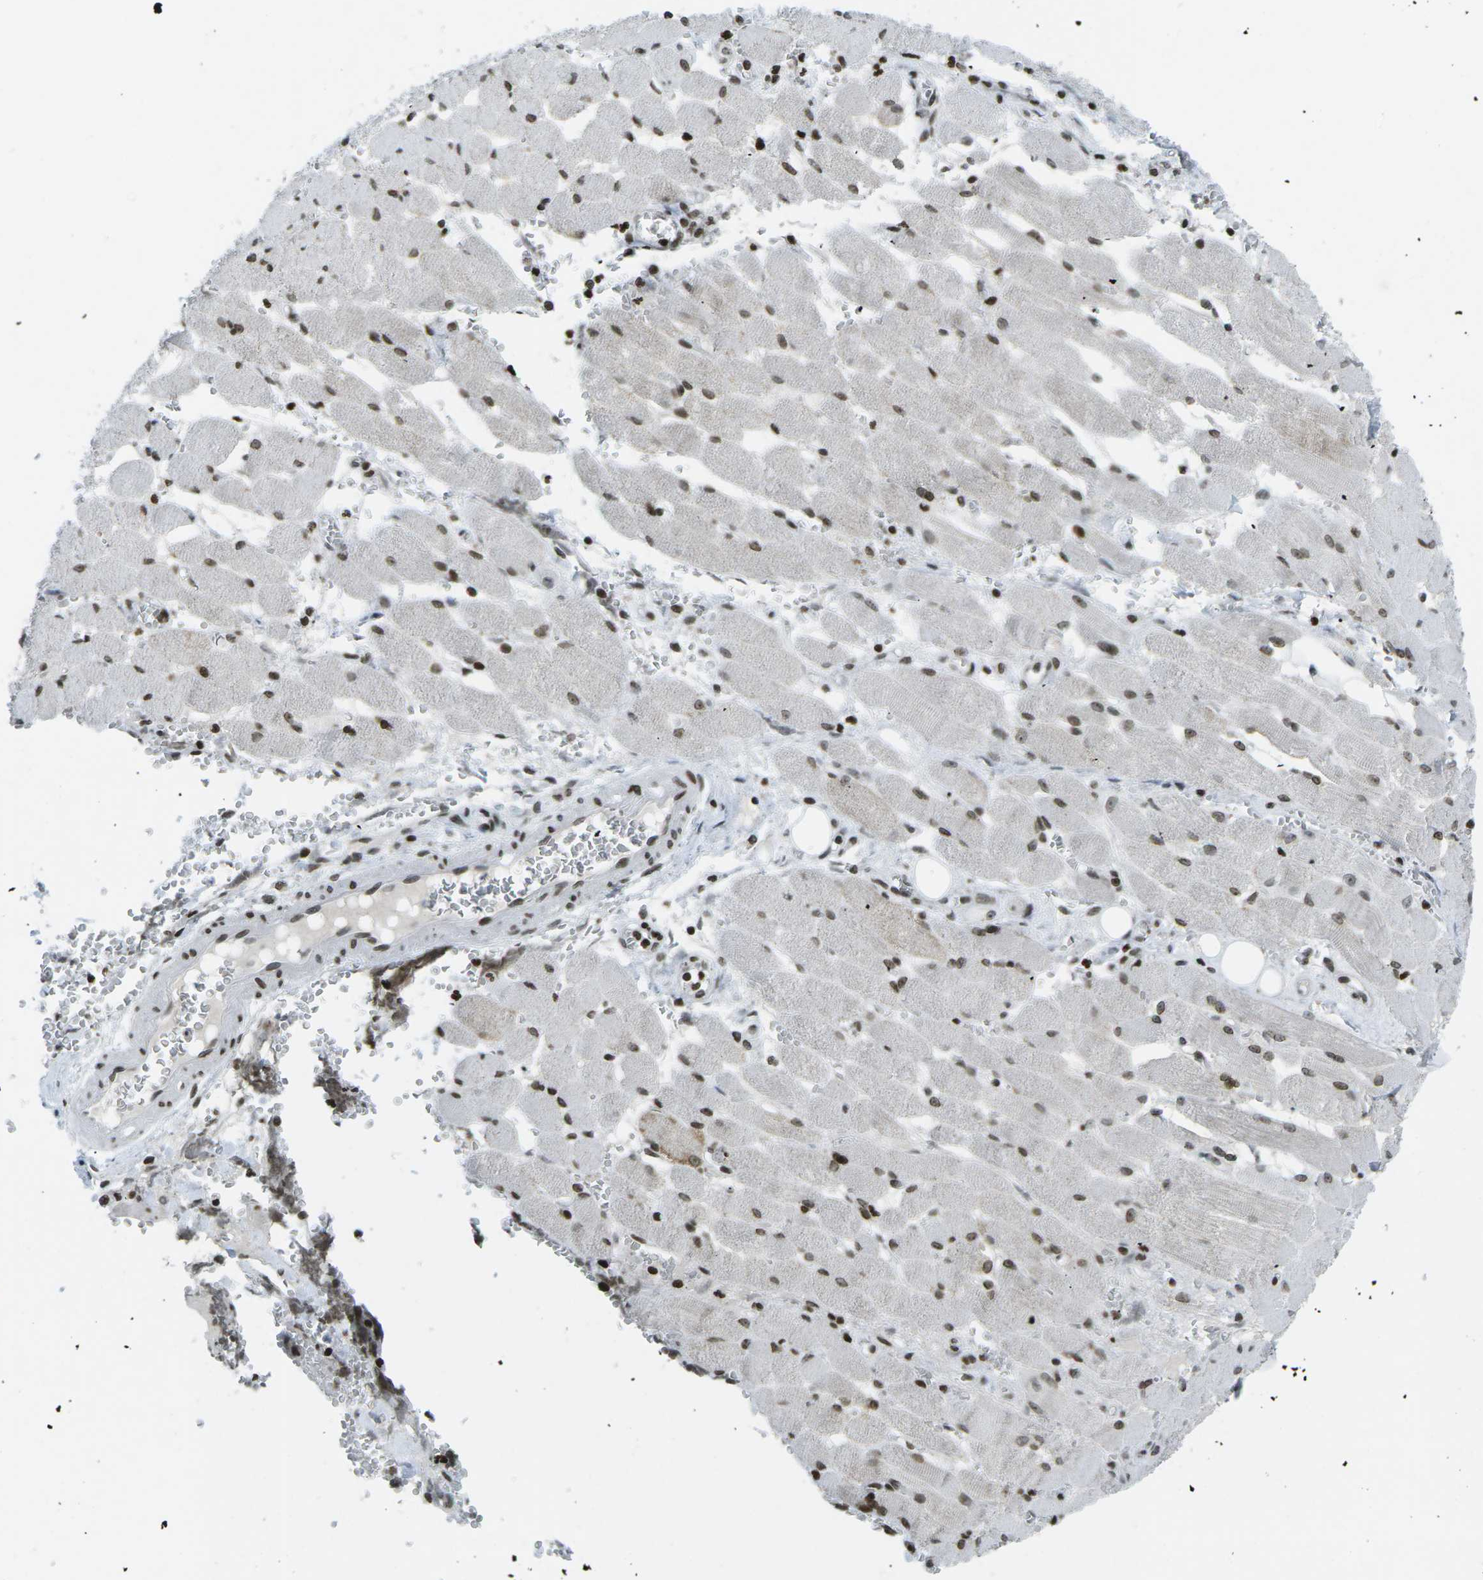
{"staining": {"intensity": "strong", "quantity": ">75%", "location": "nuclear"}, "tissue": "adipose tissue", "cell_type": "Adipocytes", "image_type": "normal", "snomed": [{"axis": "morphology", "description": "Squamous cell carcinoma, NOS"}, {"axis": "topography", "description": "Oral tissue"}, {"axis": "topography", "description": "Head-Neck"}], "caption": "Protein positivity by IHC shows strong nuclear staining in approximately >75% of adipocytes in benign adipose tissue.", "gene": "EME1", "patient": {"sex": "female", "age": 50}}